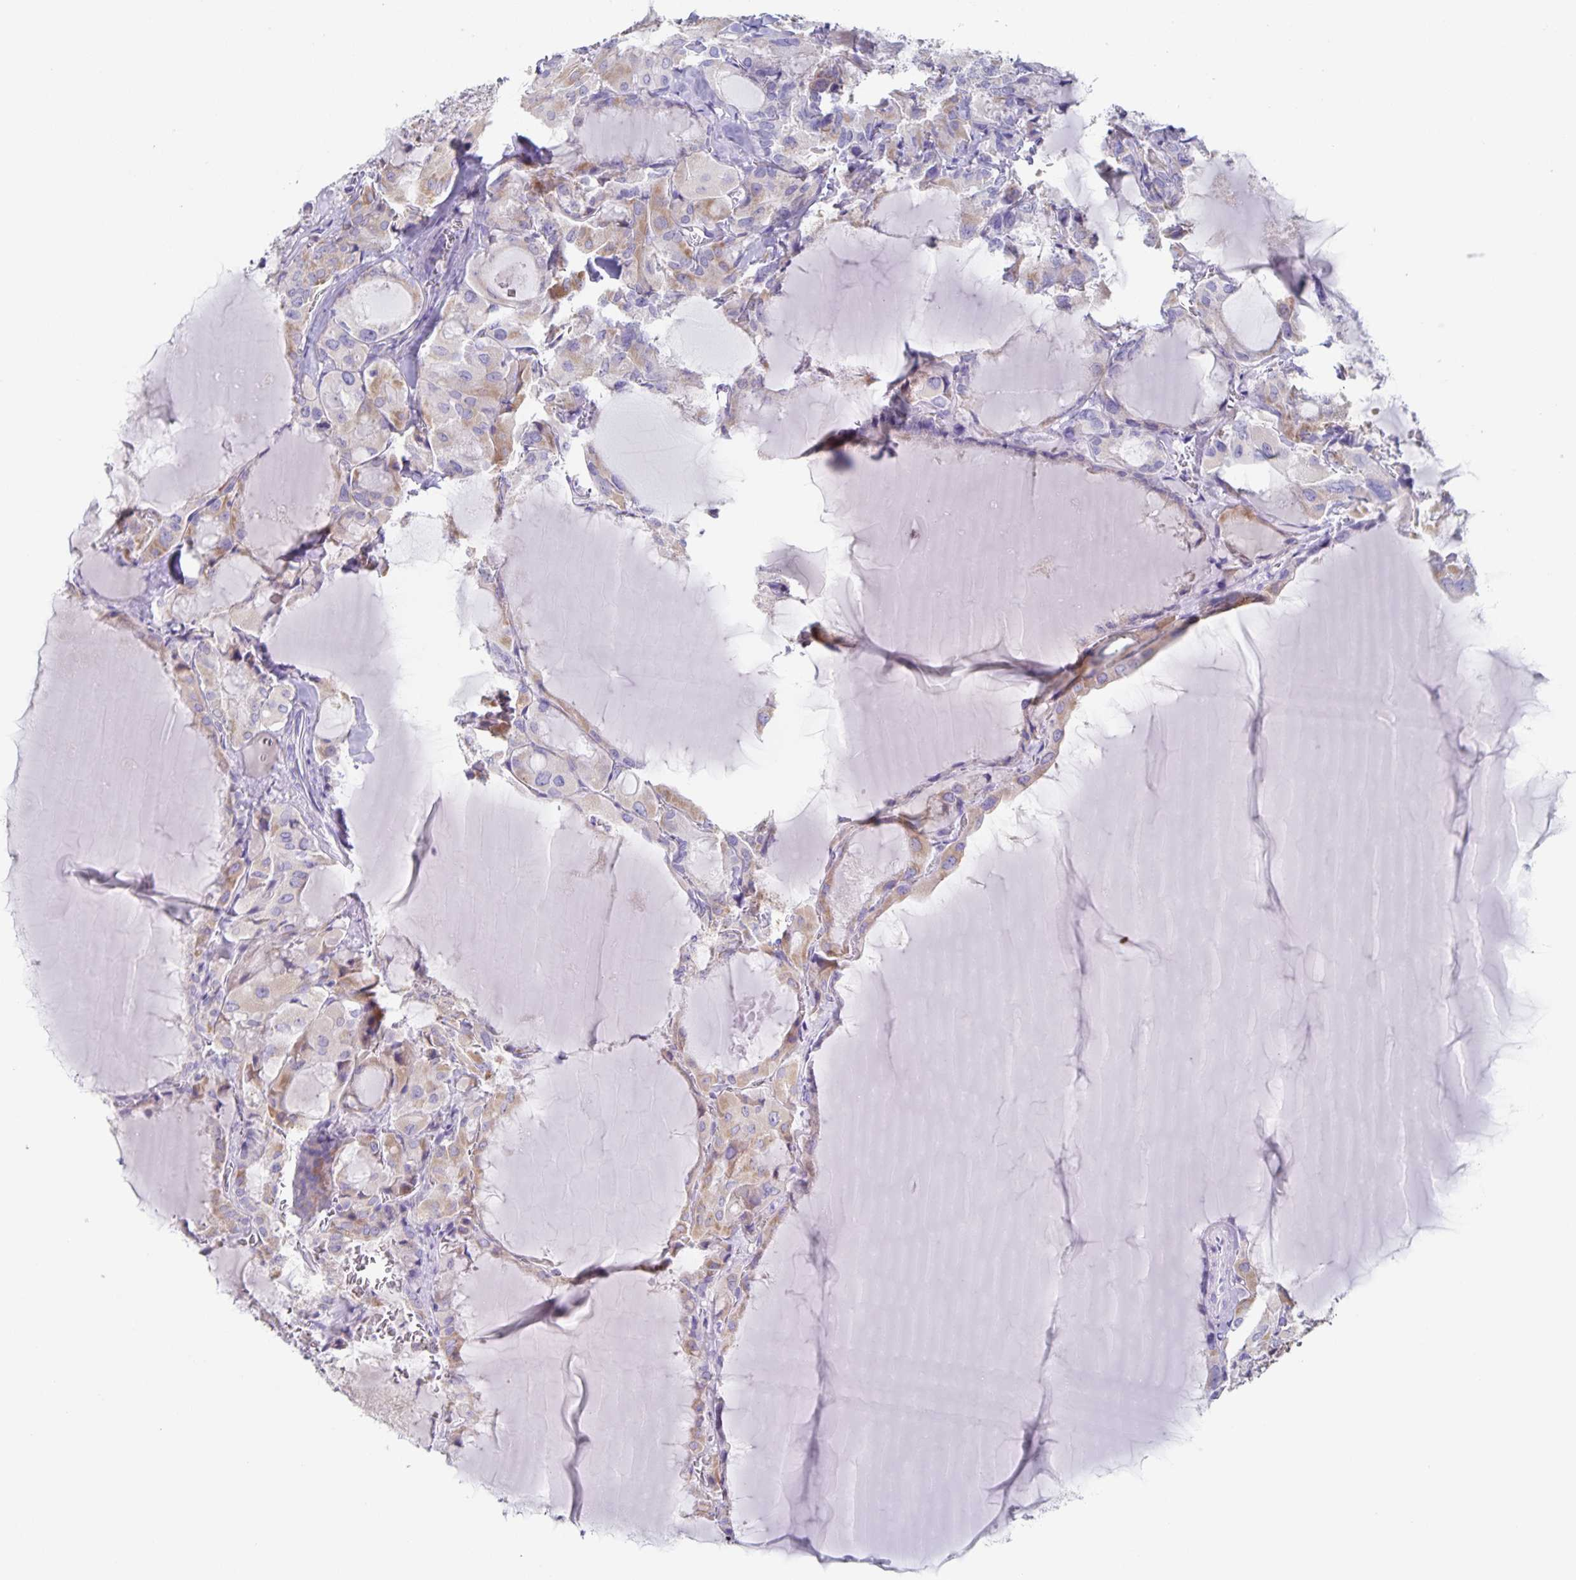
{"staining": {"intensity": "weak", "quantity": "25%-75%", "location": "cytoplasmic/membranous"}, "tissue": "thyroid cancer", "cell_type": "Tumor cells", "image_type": "cancer", "snomed": [{"axis": "morphology", "description": "Papillary adenocarcinoma, NOS"}, {"axis": "topography", "description": "Thyroid gland"}], "caption": "Protein expression analysis of thyroid cancer (papillary adenocarcinoma) exhibits weak cytoplasmic/membranous staining in about 25%-75% of tumor cells.", "gene": "RPL36A", "patient": {"sex": "male", "age": 87}}